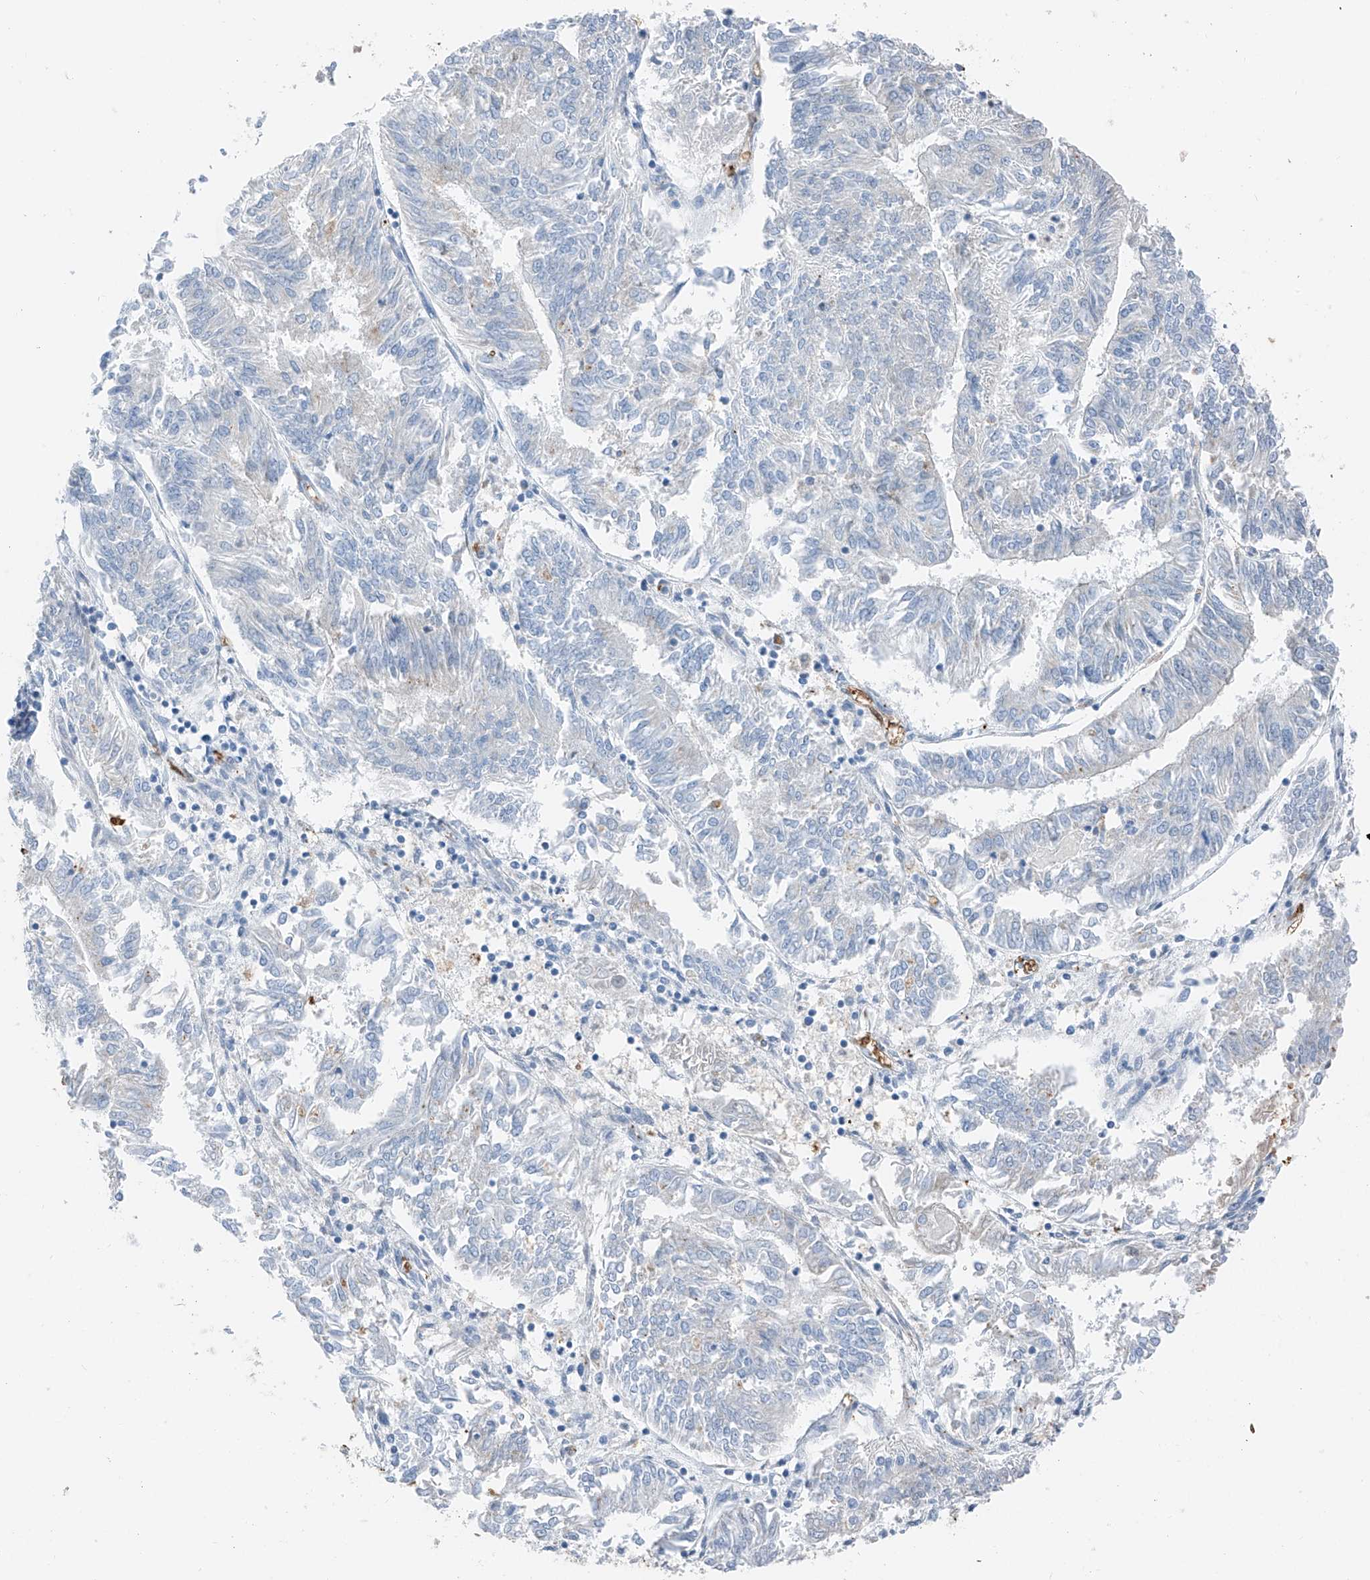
{"staining": {"intensity": "negative", "quantity": "none", "location": "none"}, "tissue": "endometrial cancer", "cell_type": "Tumor cells", "image_type": "cancer", "snomed": [{"axis": "morphology", "description": "Adenocarcinoma, NOS"}, {"axis": "topography", "description": "Endometrium"}], "caption": "Tumor cells are negative for brown protein staining in adenocarcinoma (endometrial).", "gene": "PRSS23", "patient": {"sex": "female", "age": 58}}